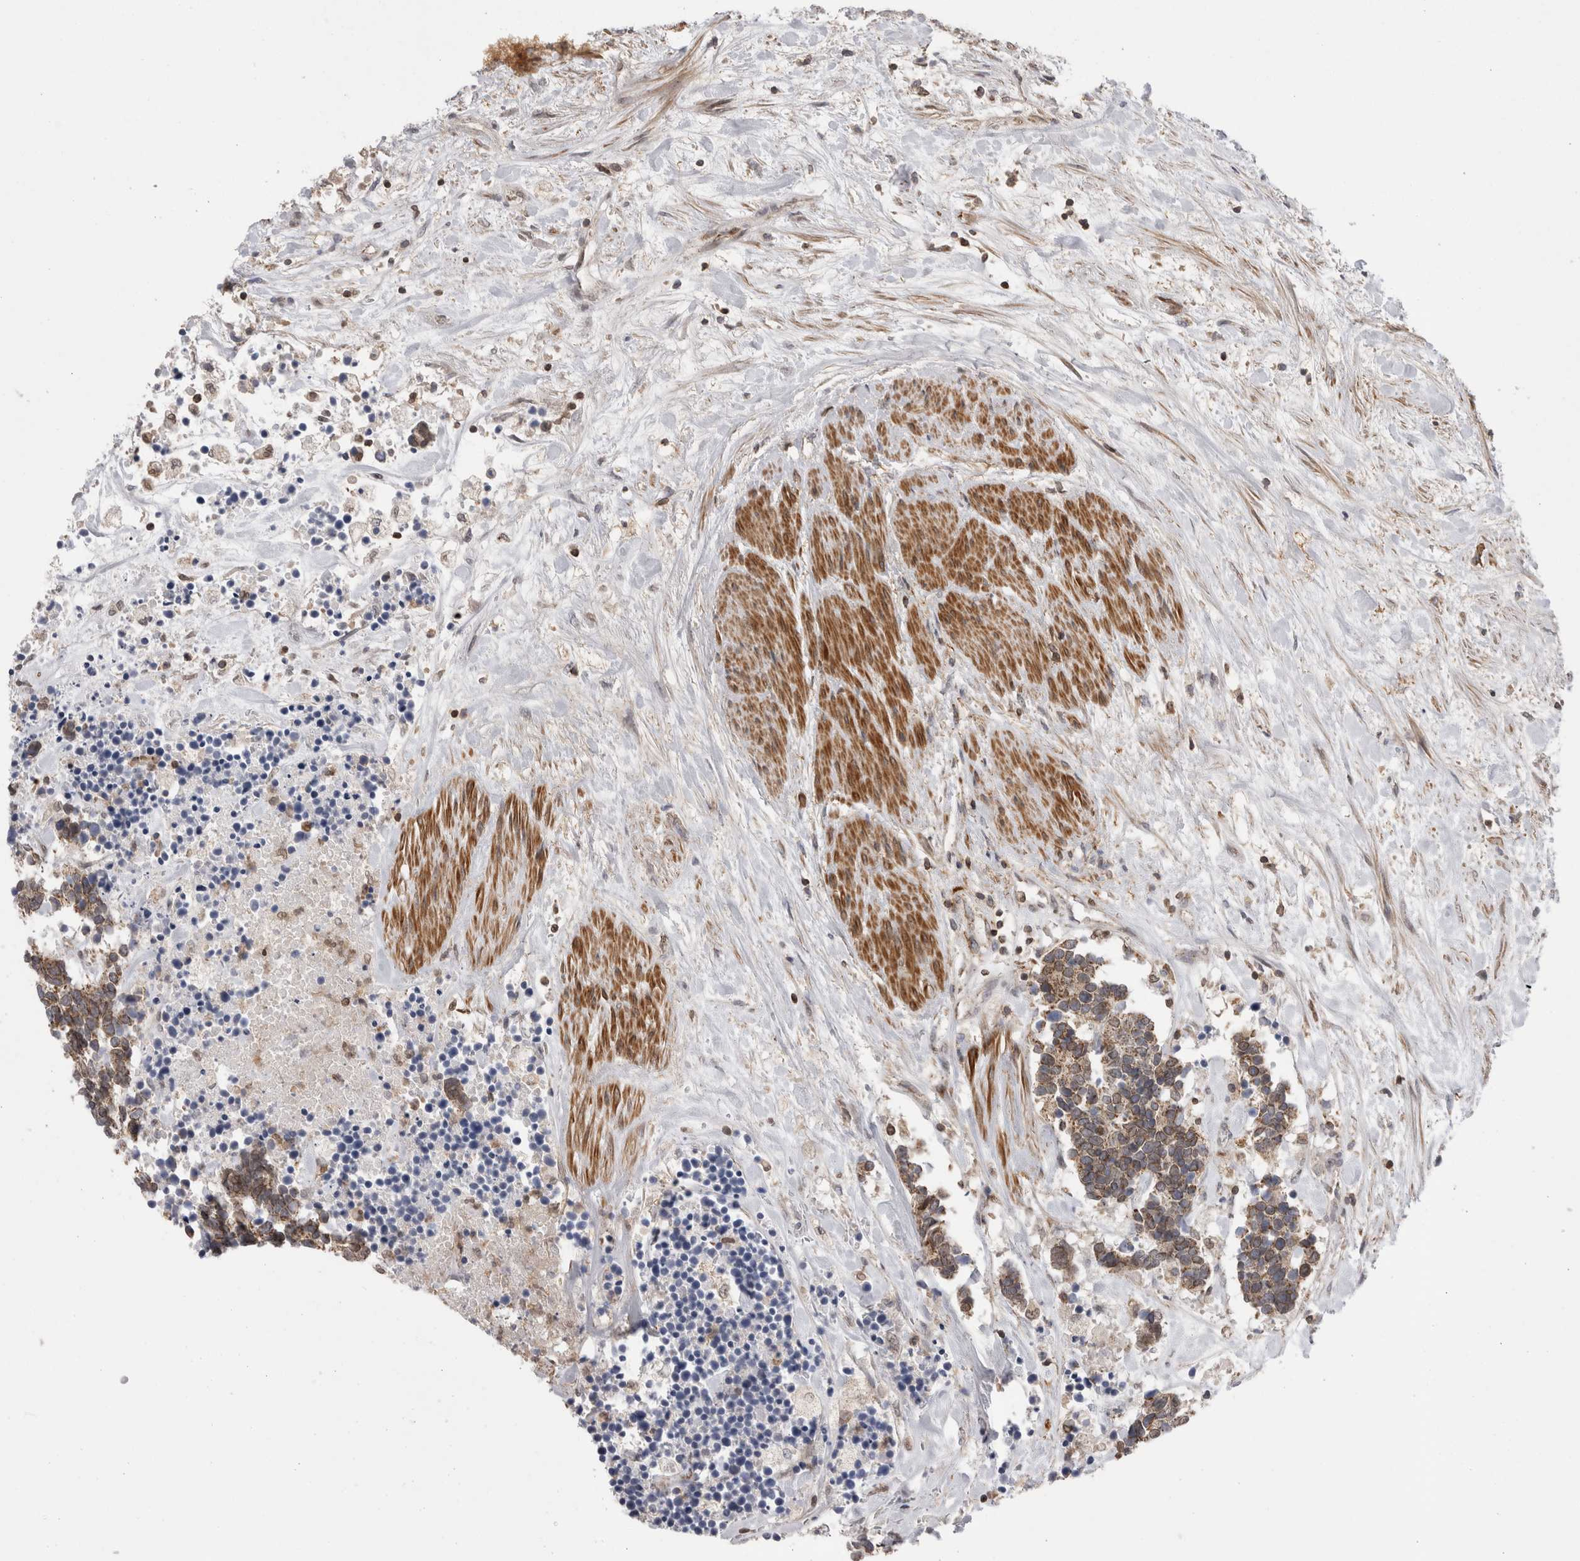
{"staining": {"intensity": "weak", "quantity": ">75%", "location": "cytoplasmic/membranous"}, "tissue": "carcinoid", "cell_type": "Tumor cells", "image_type": "cancer", "snomed": [{"axis": "morphology", "description": "Carcinoma, NOS"}, {"axis": "morphology", "description": "Carcinoid, malignant, NOS"}, {"axis": "topography", "description": "Urinary bladder"}], "caption": "This is a micrograph of IHC staining of carcinoid, which shows weak positivity in the cytoplasmic/membranous of tumor cells.", "gene": "DARS2", "patient": {"sex": "male", "age": 57}}